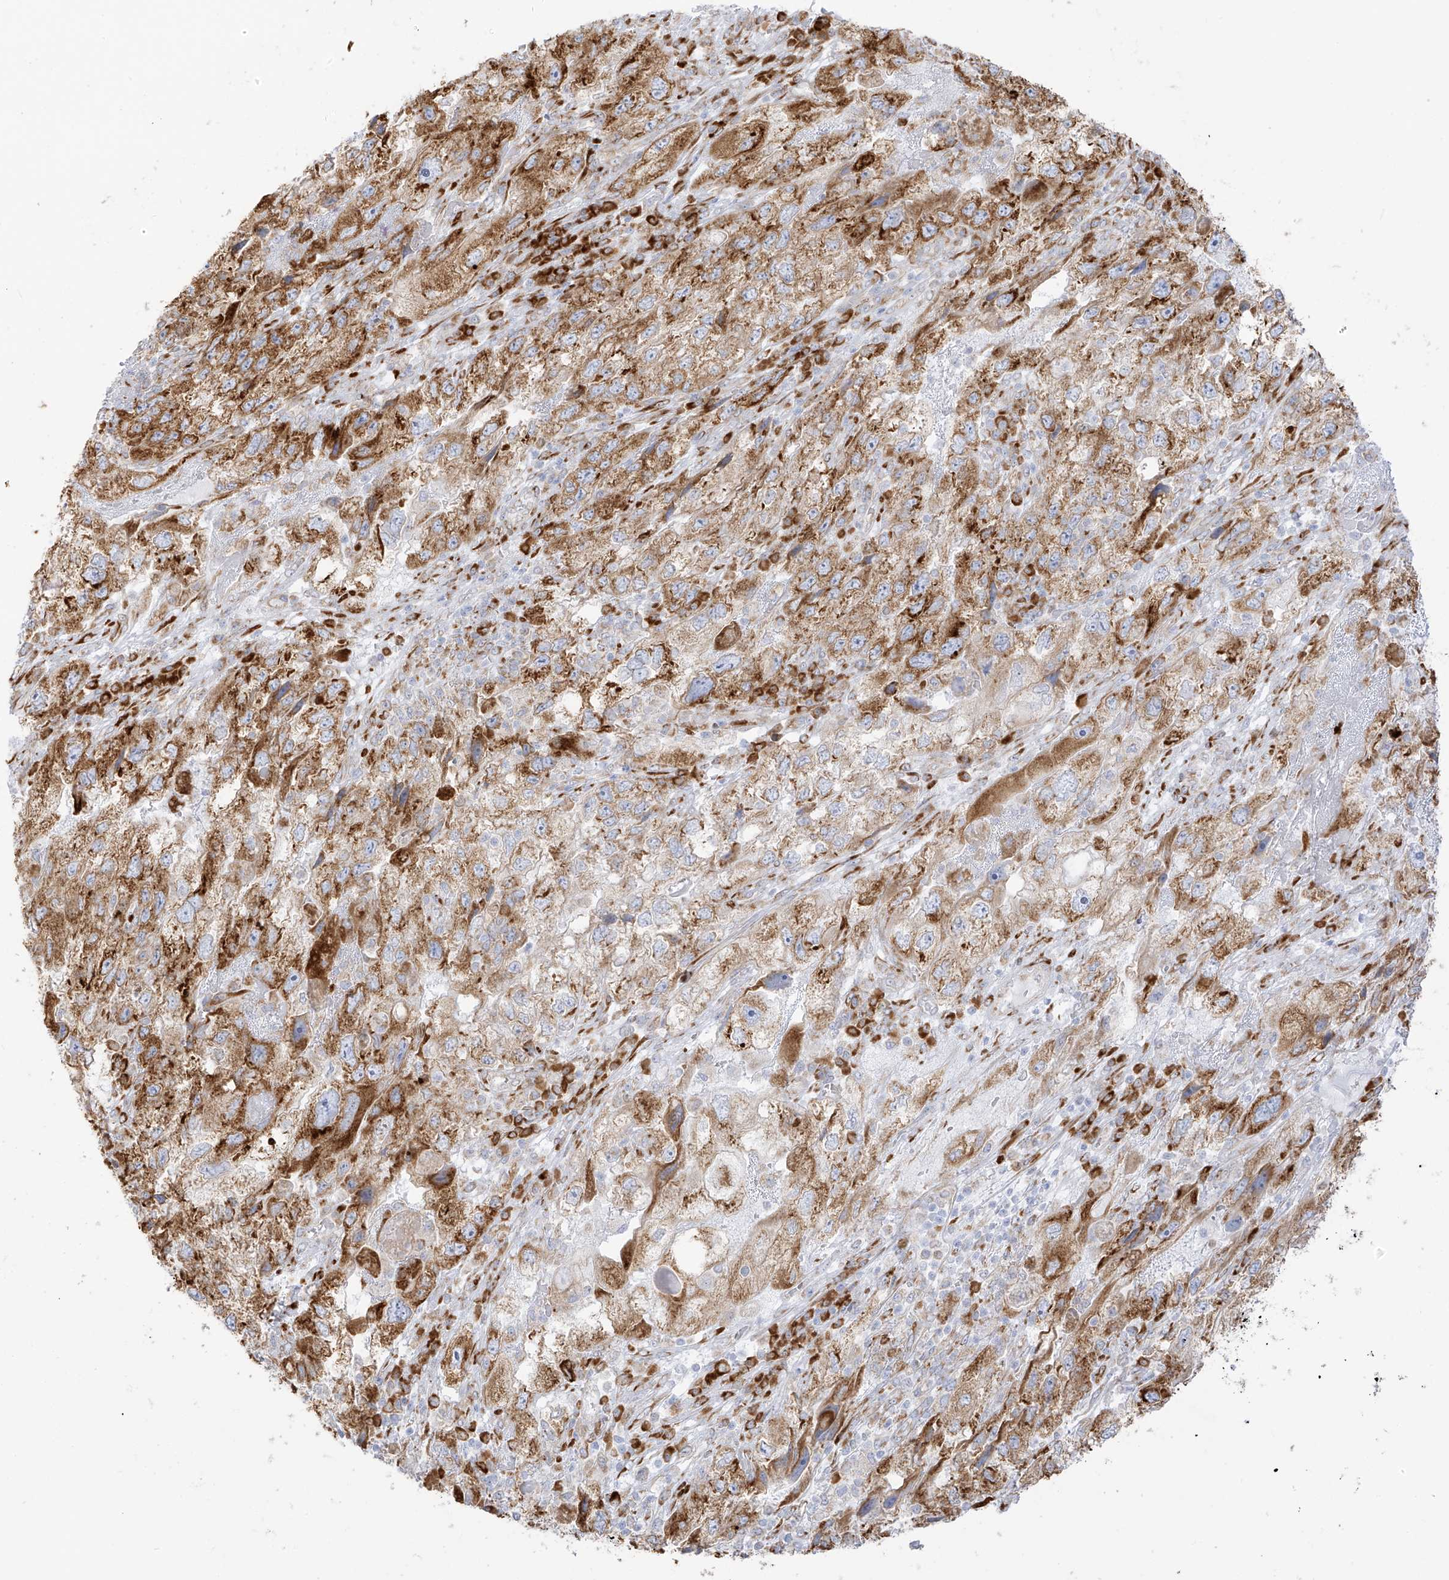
{"staining": {"intensity": "moderate", "quantity": ">75%", "location": "cytoplasmic/membranous"}, "tissue": "endometrial cancer", "cell_type": "Tumor cells", "image_type": "cancer", "snomed": [{"axis": "morphology", "description": "Adenocarcinoma, NOS"}, {"axis": "topography", "description": "Endometrium"}], "caption": "Protein staining by IHC reveals moderate cytoplasmic/membranous expression in approximately >75% of tumor cells in endometrial adenocarcinoma.", "gene": "LRRC59", "patient": {"sex": "female", "age": 49}}